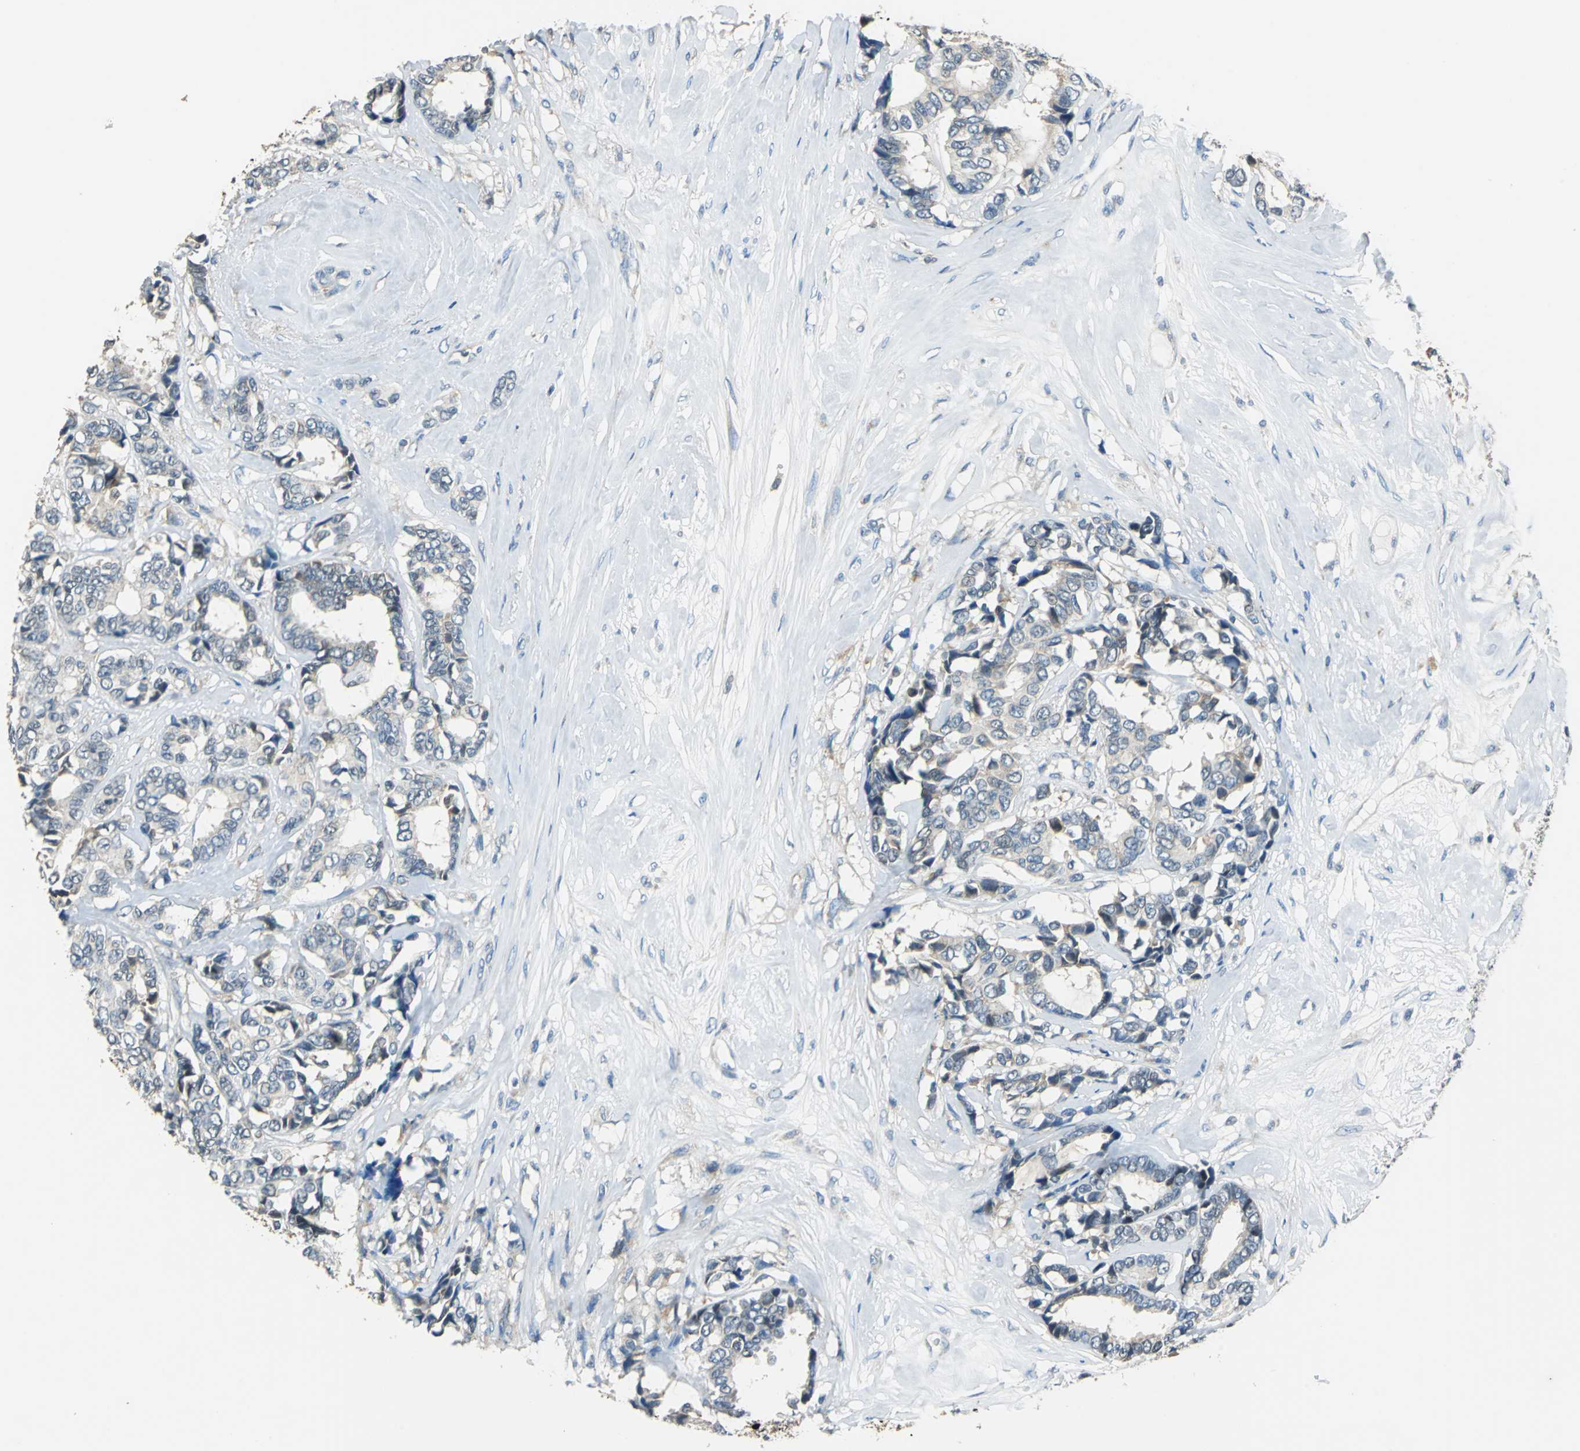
{"staining": {"intensity": "weak", "quantity": "25%-75%", "location": "cytoplasmic/membranous"}, "tissue": "breast cancer", "cell_type": "Tumor cells", "image_type": "cancer", "snomed": [{"axis": "morphology", "description": "Duct carcinoma"}, {"axis": "topography", "description": "Breast"}], "caption": "An image of human breast cancer (intraductal carcinoma) stained for a protein shows weak cytoplasmic/membranous brown staining in tumor cells. The staining was performed using DAB to visualize the protein expression in brown, while the nuclei were stained in blue with hematoxylin (Magnification: 20x).", "gene": "CPA3", "patient": {"sex": "female", "age": 87}}